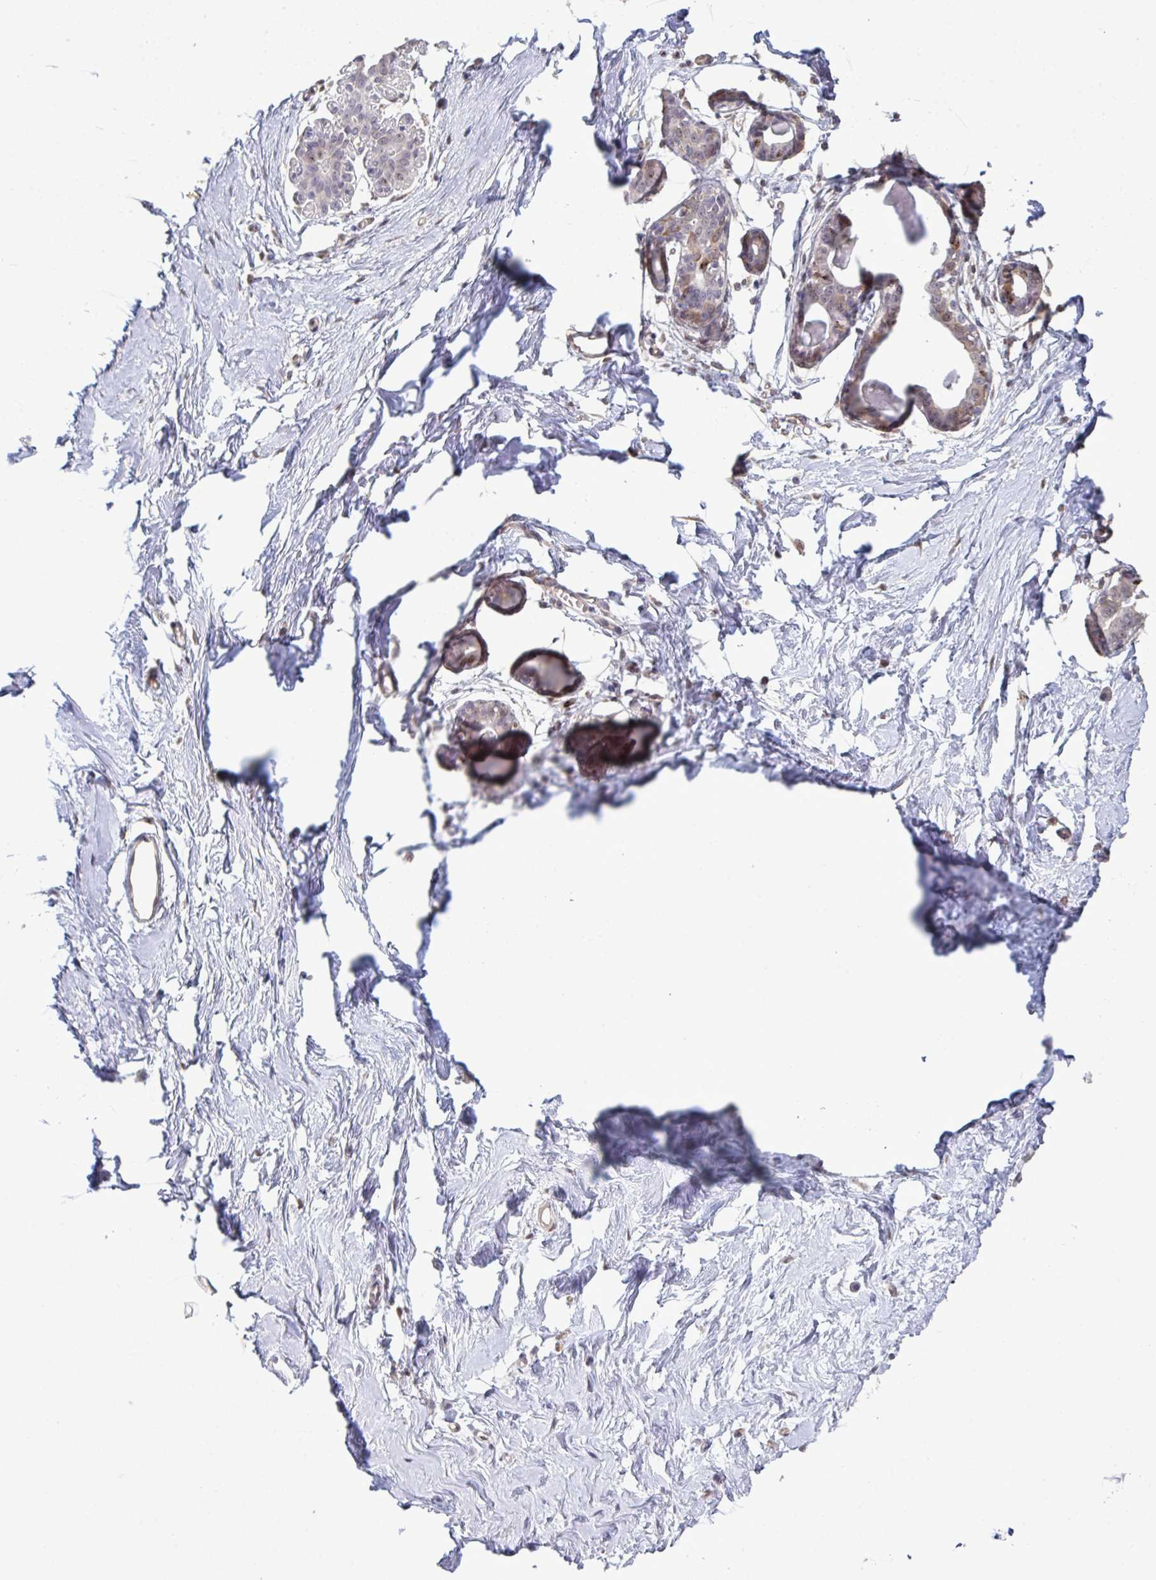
{"staining": {"intensity": "negative", "quantity": "none", "location": "none"}, "tissue": "breast", "cell_type": "Adipocytes", "image_type": "normal", "snomed": [{"axis": "morphology", "description": "Normal tissue, NOS"}, {"axis": "topography", "description": "Breast"}], "caption": "This histopathology image is of benign breast stained with immunohistochemistry to label a protein in brown with the nuclei are counter-stained blue. There is no expression in adipocytes.", "gene": "SETD7", "patient": {"sex": "female", "age": 45}}